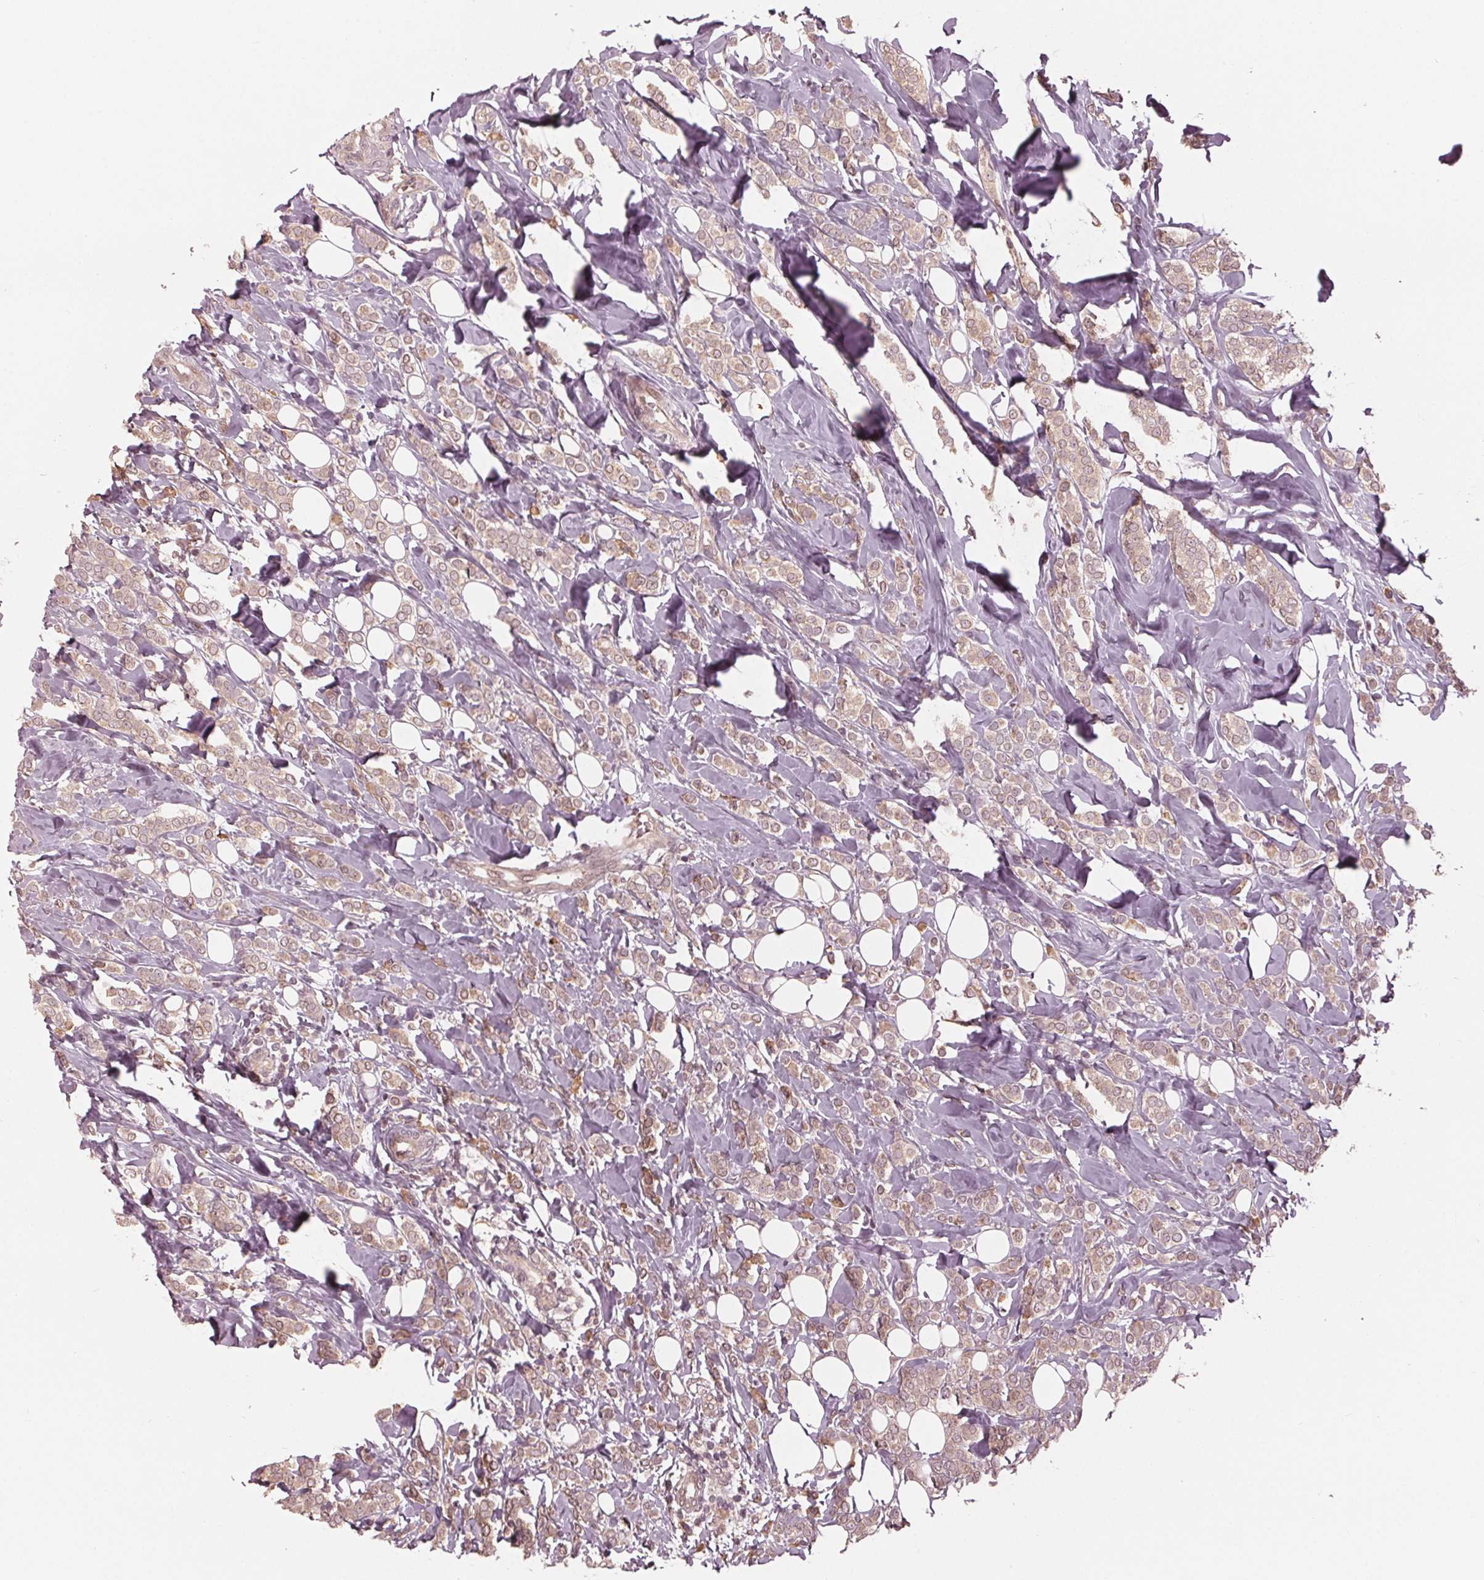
{"staining": {"intensity": "weak", "quantity": ">75%", "location": "cytoplasmic/membranous,nuclear"}, "tissue": "breast cancer", "cell_type": "Tumor cells", "image_type": "cancer", "snomed": [{"axis": "morphology", "description": "Lobular carcinoma"}, {"axis": "topography", "description": "Breast"}], "caption": "Brown immunohistochemical staining in human breast cancer (lobular carcinoma) reveals weak cytoplasmic/membranous and nuclear positivity in about >75% of tumor cells.", "gene": "ZNF471", "patient": {"sex": "female", "age": 49}}